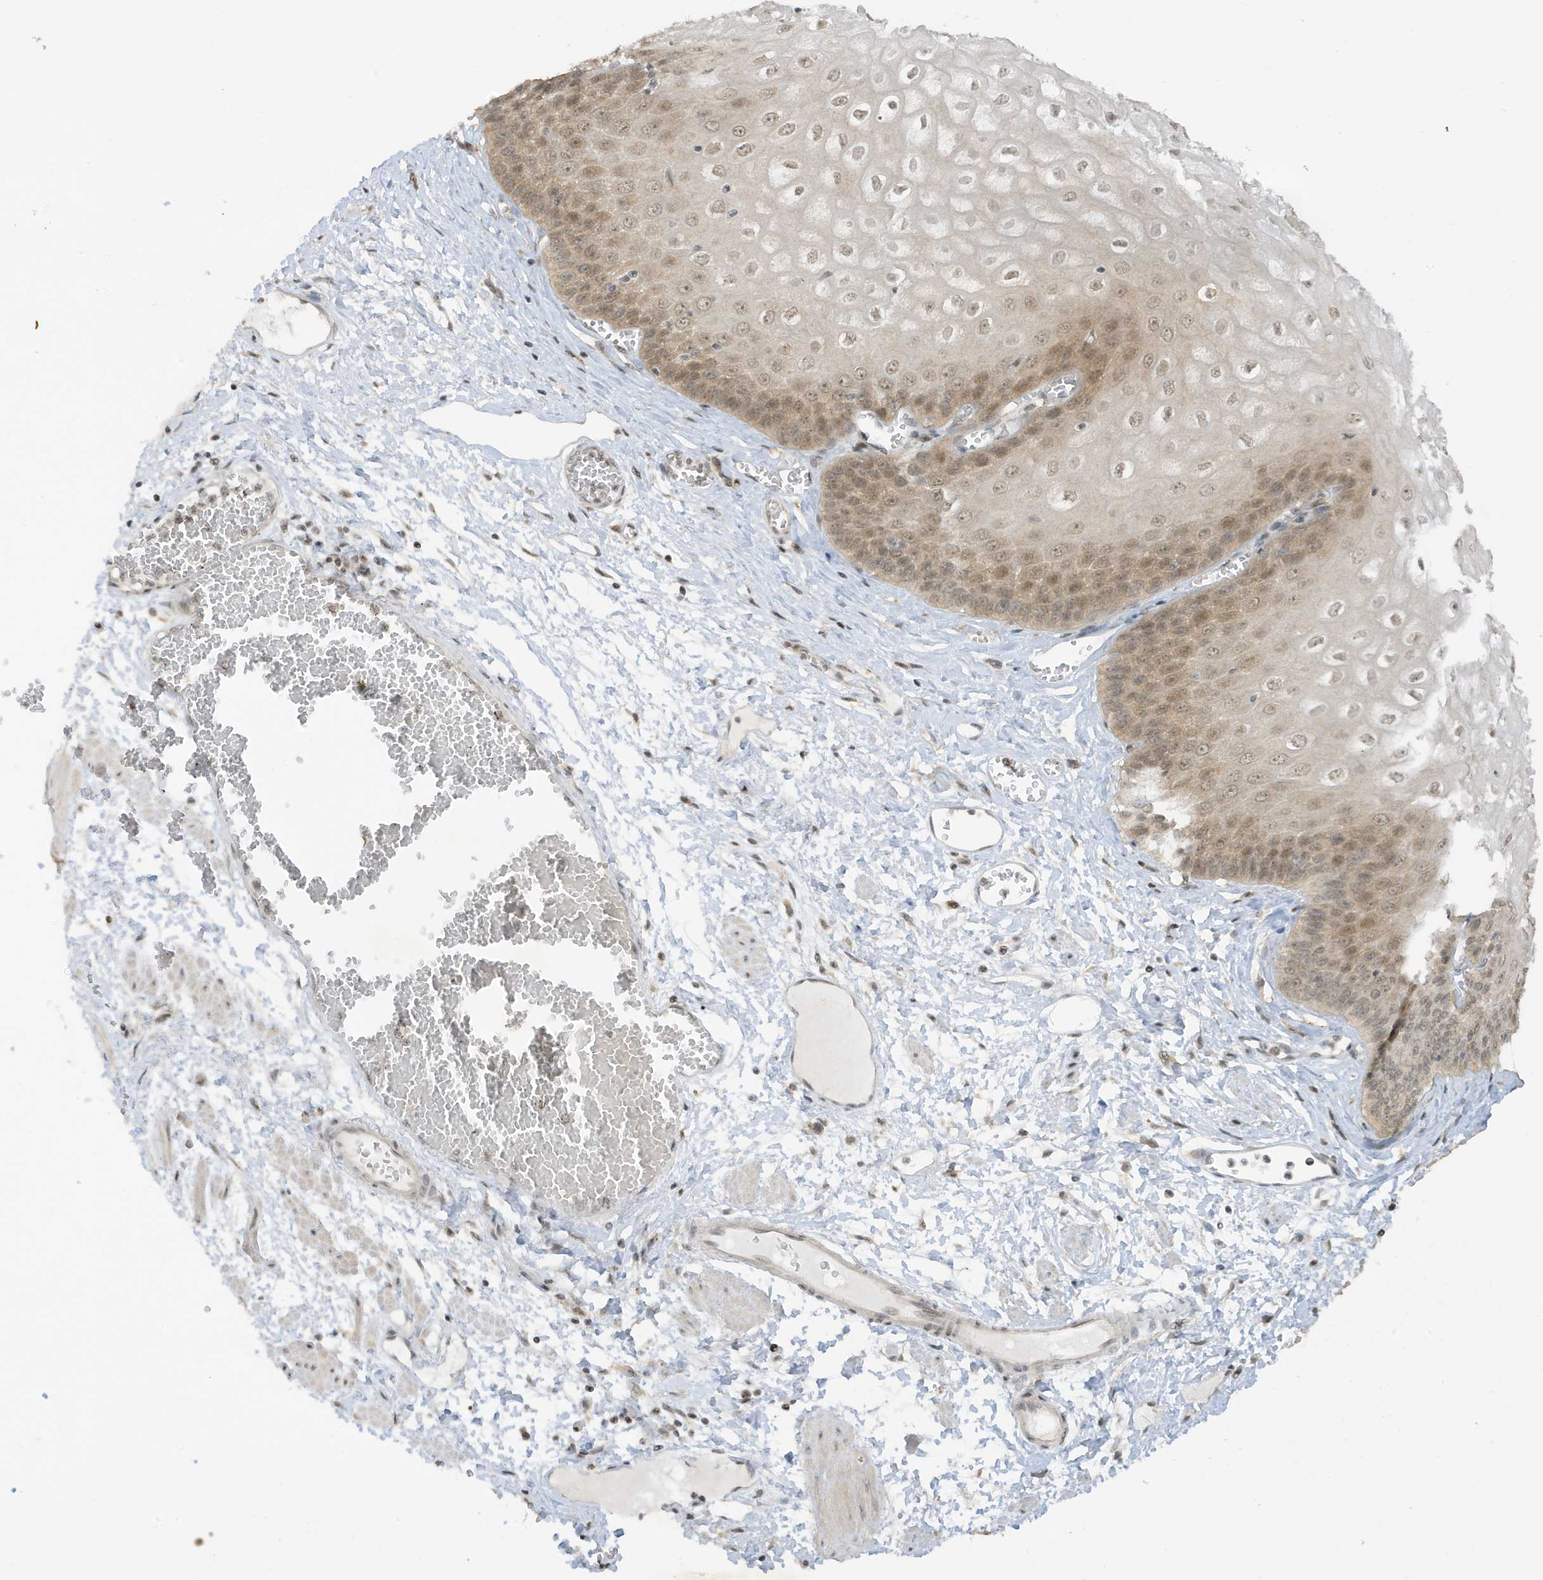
{"staining": {"intensity": "moderate", "quantity": ">75%", "location": "nuclear"}, "tissue": "esophagus", "cell_type": "Squamous epithelial cells", "image_type": "normal", "snomed": [{"axis": "morphology", "description": "Normal tissue, NOS"}, {"axis": "topography", "description": "Esophagus"}], "caption": "Benign esophagus shows moderate nuclear positivity in approximately >75% of squamous epithelial cells The staining was performed using DAB, with brown indicating positive protein expression. Nuclei are stained blue with hematoxylin..", "gene": "TAB3", "patient": {"sex": "male", "age": 60}}